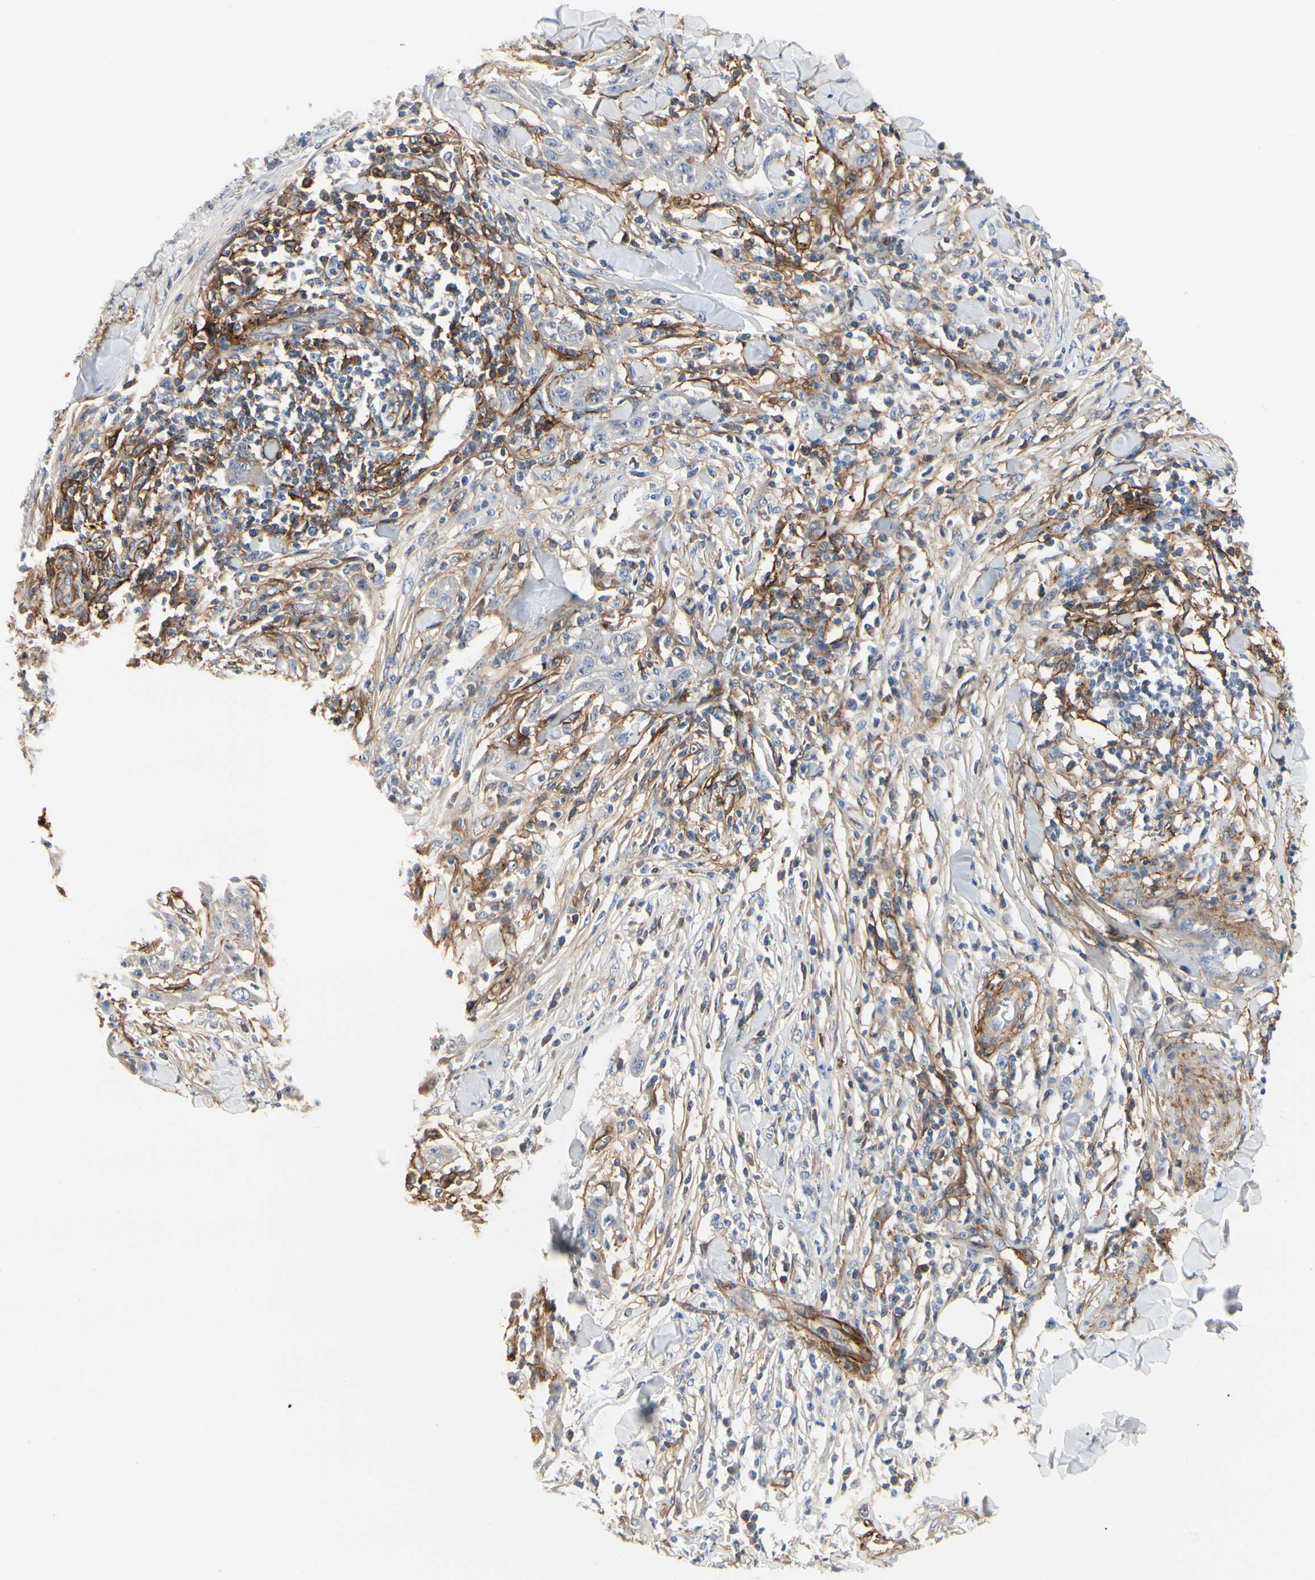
{"staining": {"intensity": "negative", "quantity": "none", "location": "none"}, "tissue": "skin cancer", "cell_type": "Tumor cells", "image_type": "cancer", "snomed": [{"axis": "morphology", "description": "Squamous cell carcinoma, NOS"}, {"axis": "topography", "description": "Skin"}], "caption": "There is no significant positivity in tumor cells of skin squamous cell carcinoma.", "gene": "GGT5", "patient": {"sex": "male", "age": 24}}